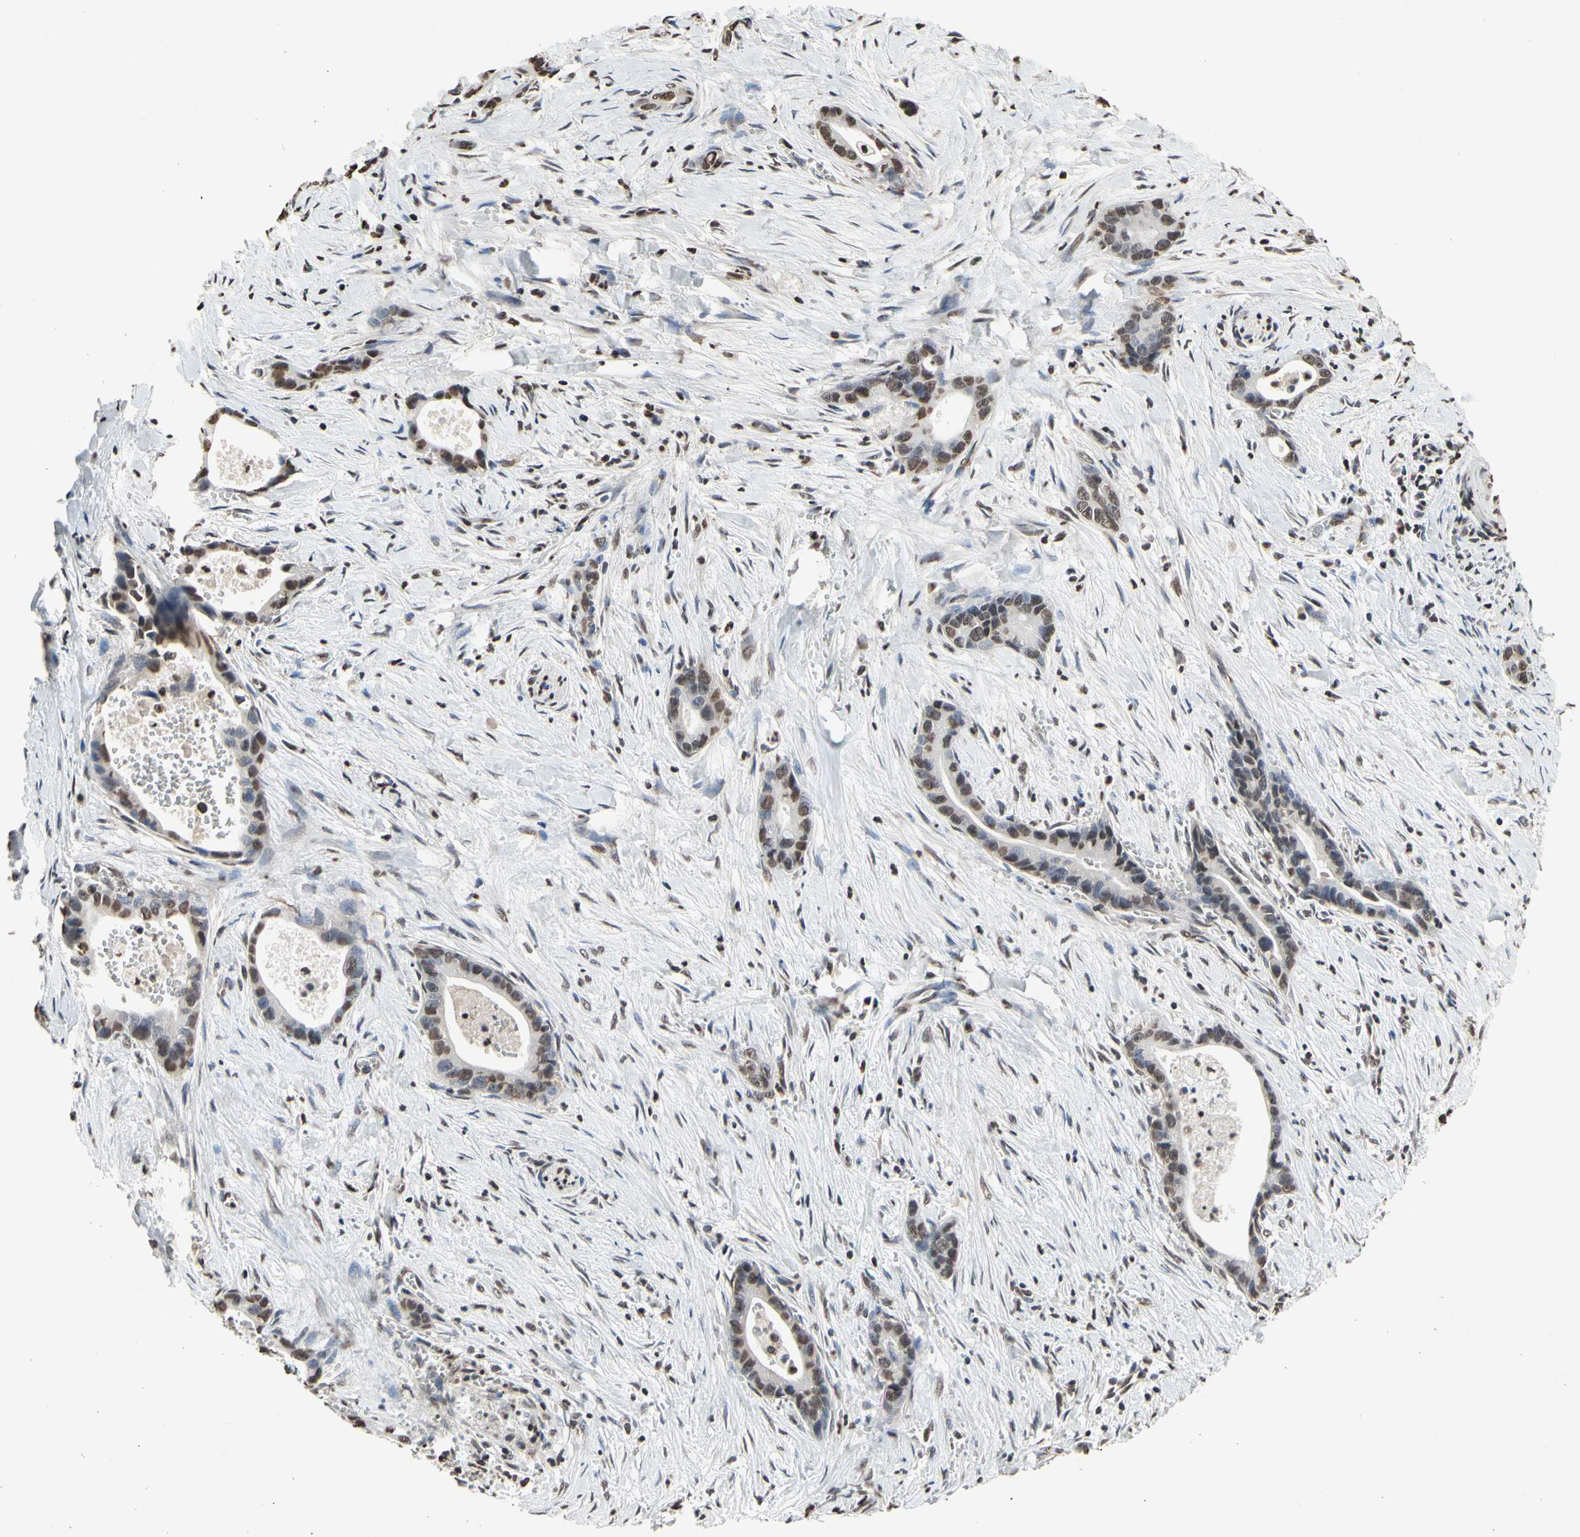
{"staining": {"intensity": "moderate", "quantity": ">75%", "location": "nuclear"}, "tissue": "liver cancer", "cell_type": "Tumor cells", "image_type": "cancer", "snomed": [{"axis": "morphology", "description": "Cholangiocarcinoma"}, {"axis": "topography", "description": "Liver"}], "caption": "Cholangiocarcinoma (liver) stained with immunohistochemistry demonstrates moderate nuclear staining in about >75% of tumor cells. The protein of interest is shown in brown color, while the nuclei are stained blue.", "gene": "HIPK2", "patient": {"sex": "female", "age": 55}}